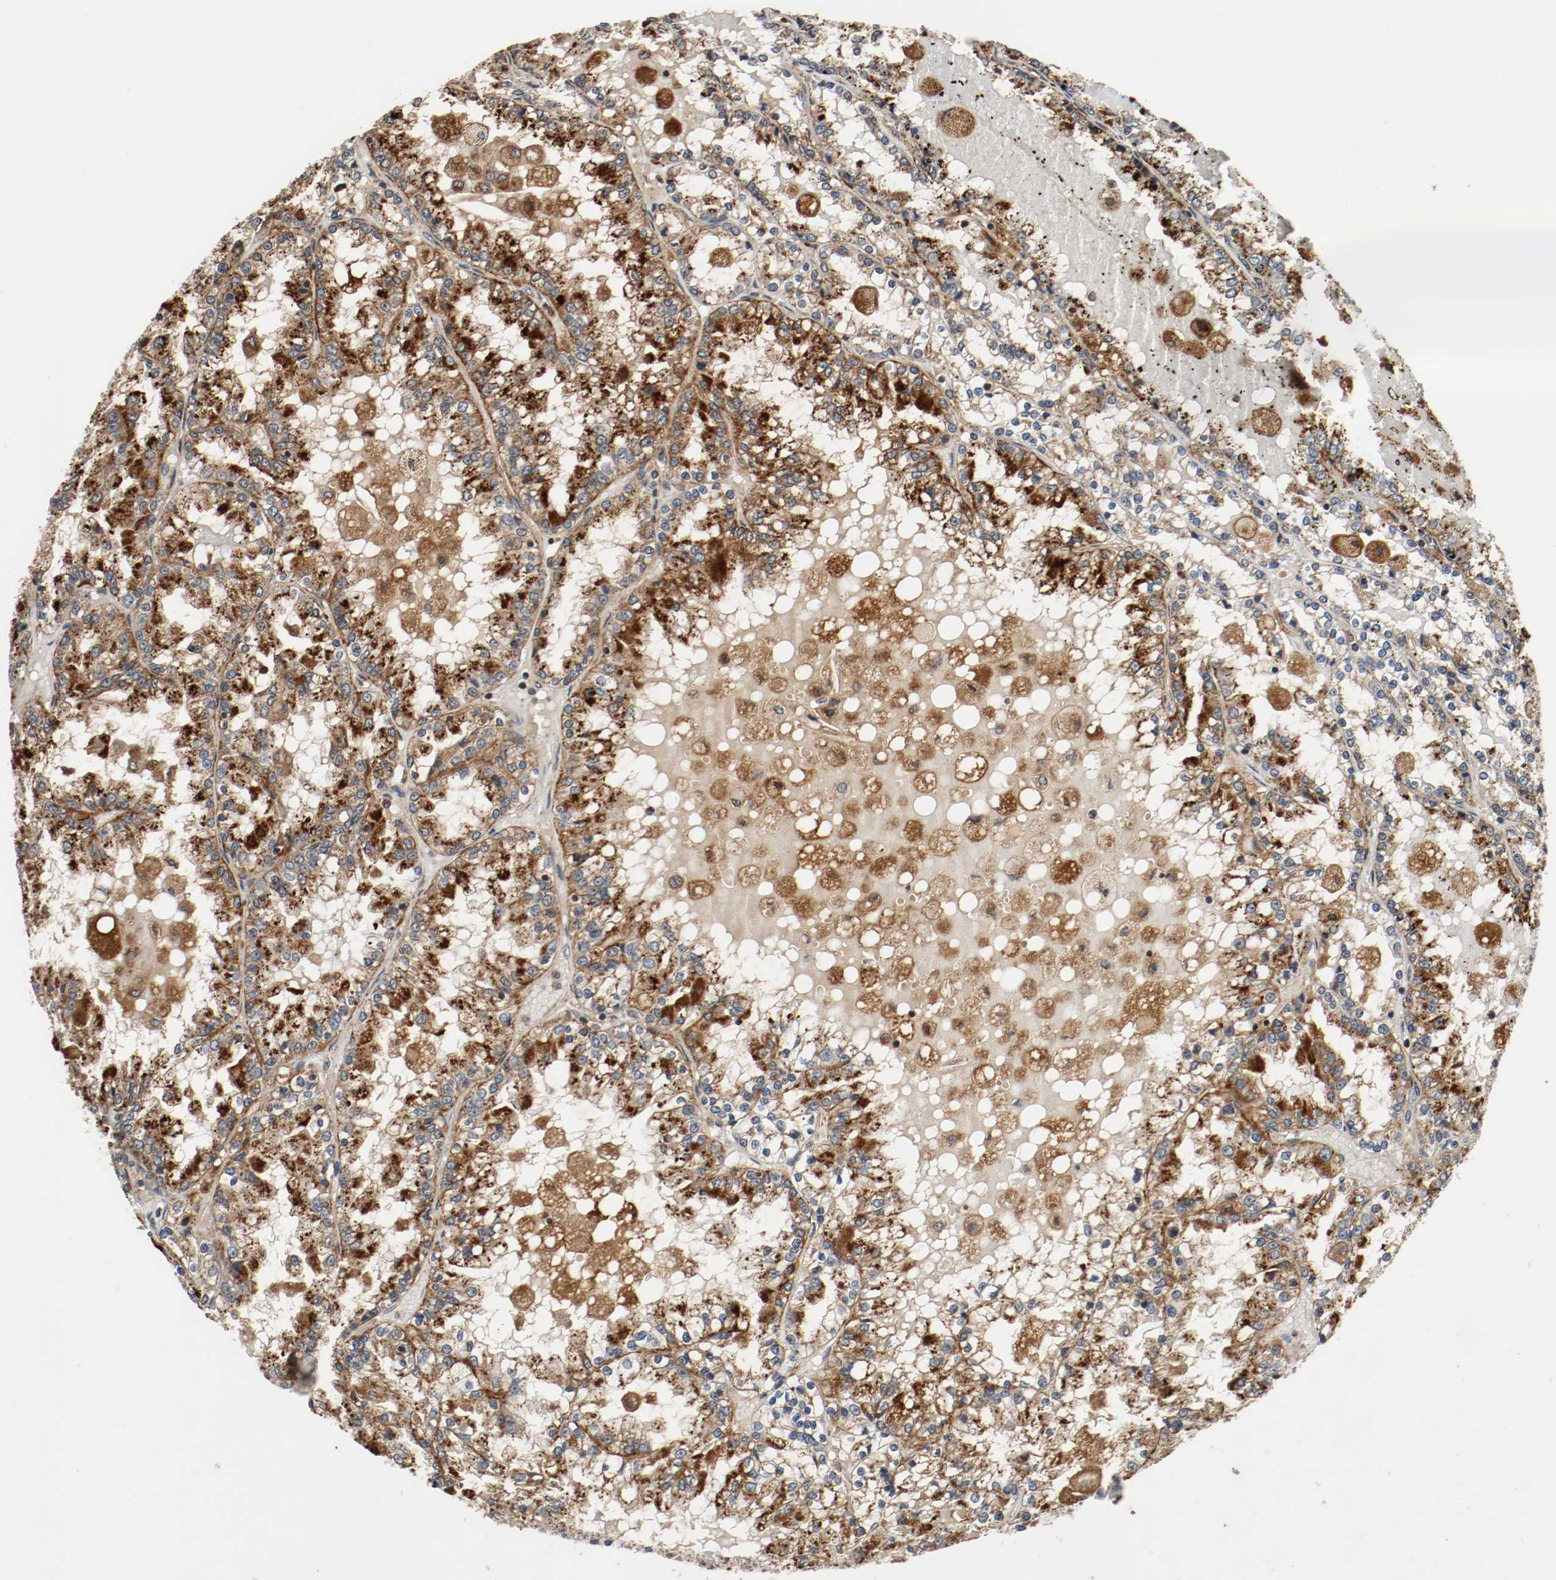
{"staining": {"intensity": "strong", "quantity": ">75%", "location": "cytoplasmic/membranous"}, "tissue": "renal cancer", "cell_type": "Tumor cells", "image_type": "cancer", "snomed": [{"axis": "morphology", "description": "Adenocarcinoma, NOS"}, {"axis": "topography", "description": "Kidney"}], "caption": "Renal cancer (adenocarcinoma) was stained to show a protein in brown. There is high levels of strong cytoplasmic/membranous positivity in about >75% of tumor cells.", "gene": "LAMP2", "patient": {"sex": "female", "age": 56}}